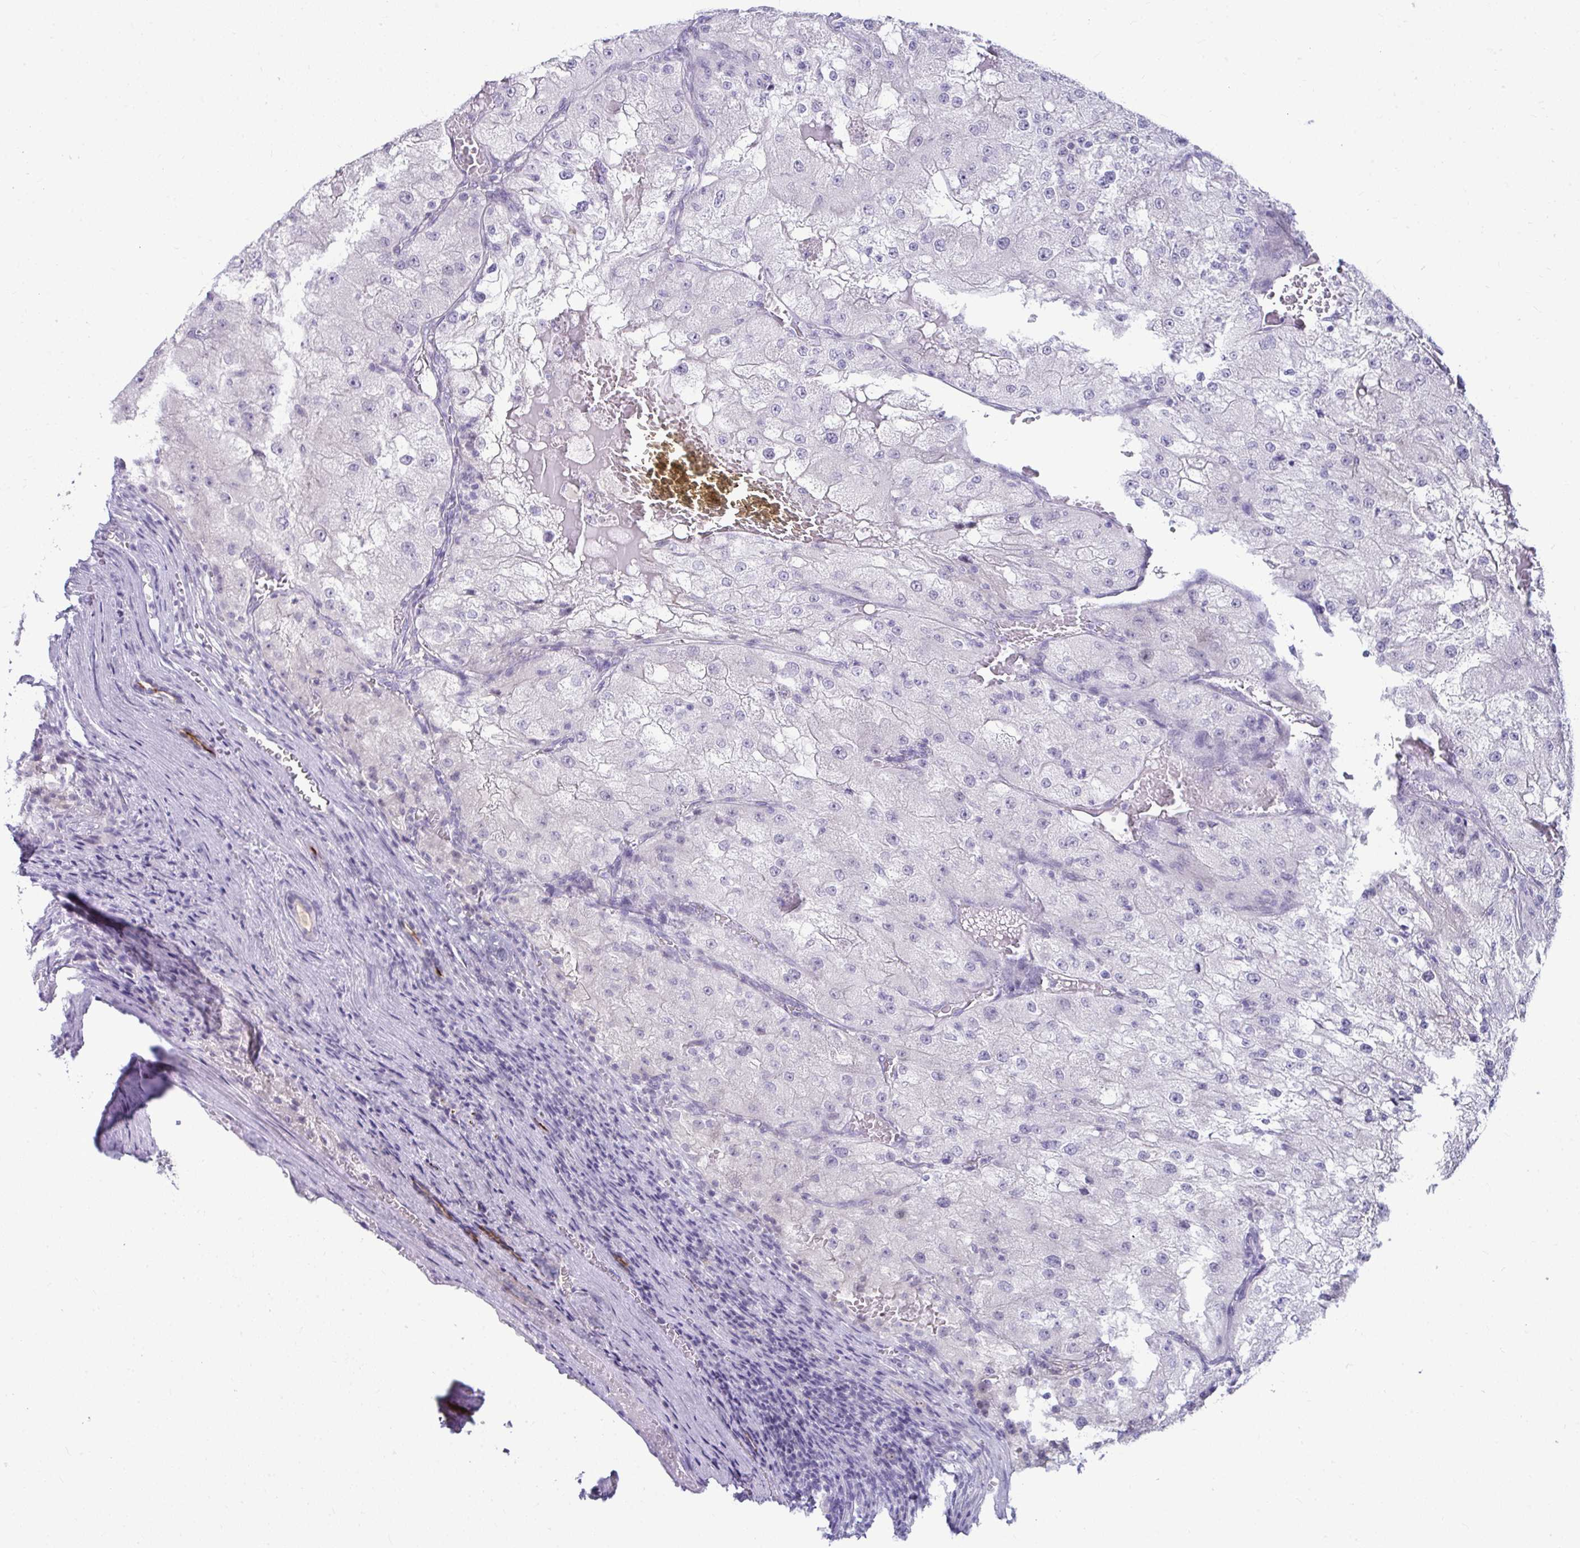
{"staining": {"intensity": "negative", "quantity": "none", "location": "none"}, "tissue": "renal cancer", "cell_type": "Tumor cells", "image_type": "cancer", "snomed": [{"axis": "morphology", "description": "Adenocarcinoma, NOS"}, {"axis": "topography", "description": "Kidney"}], "caption": "Tumor cells show no significant positivity in renal adenocarcinoma.", "gene": "OR5F1", "patient": {"sex": "female", "age": 74}}